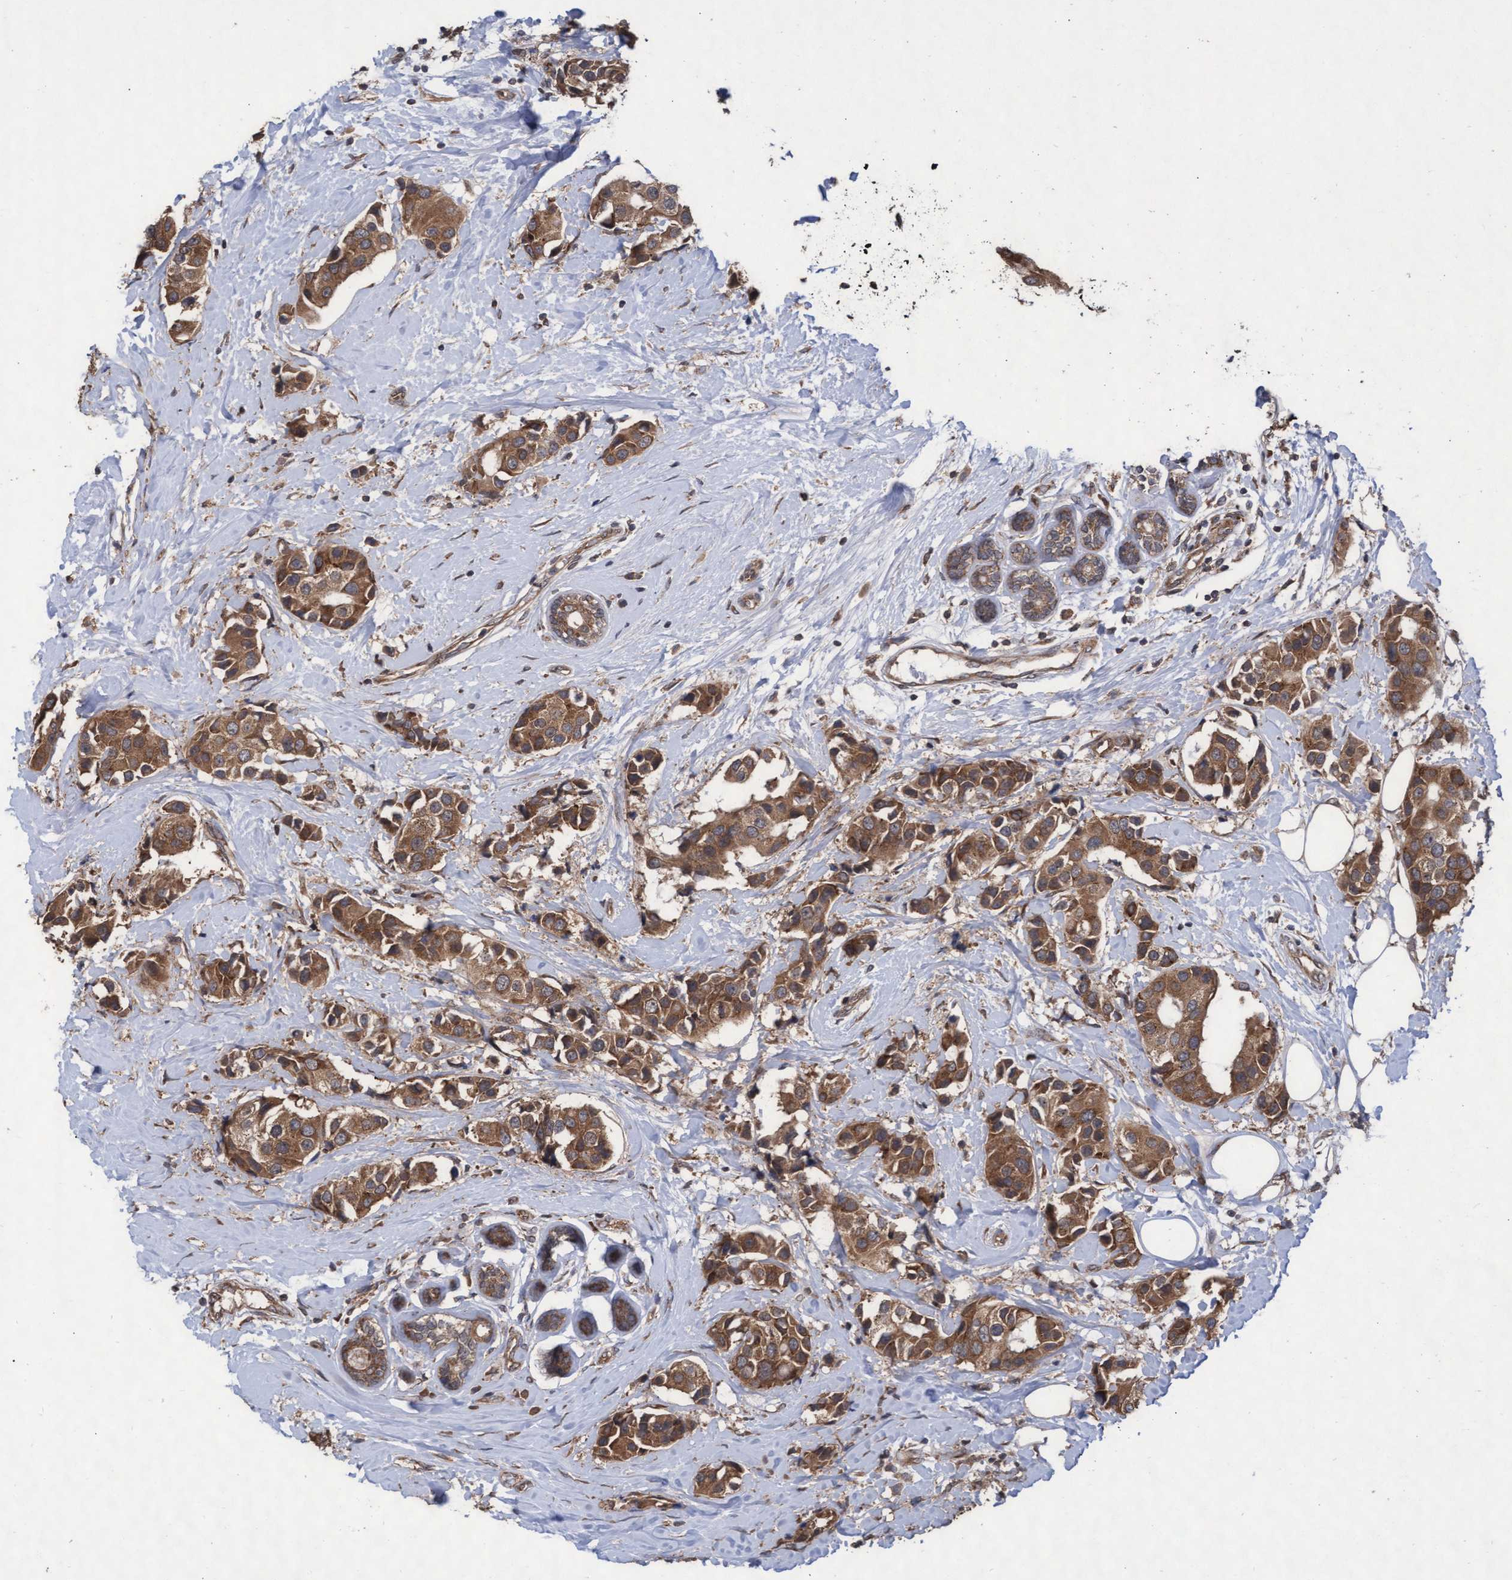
{"staining": {"intensity": "strong", "quantity": ">75%", "location": "cytoplasmic/membranous"}, "tissue": "breast cancer", "cell_type": "Tumor cells", "image_type": "cancer", "snomed": [{"axis": "morphology", "description": "Normal tissue, NOS"}, {"axis": "morphology", "description": "Duct carcinoma"}, {"axis": "topography", "description": "Breast"}], "caption": "Brown immunohistochemical staining in breast cancer (intraductal carcinoma) displays strong cytoplasmic/membranous expression in approximately >75% of tumor cells.", "gene": "ABCF2", "patient": {"sex": "female", "age": 39}}